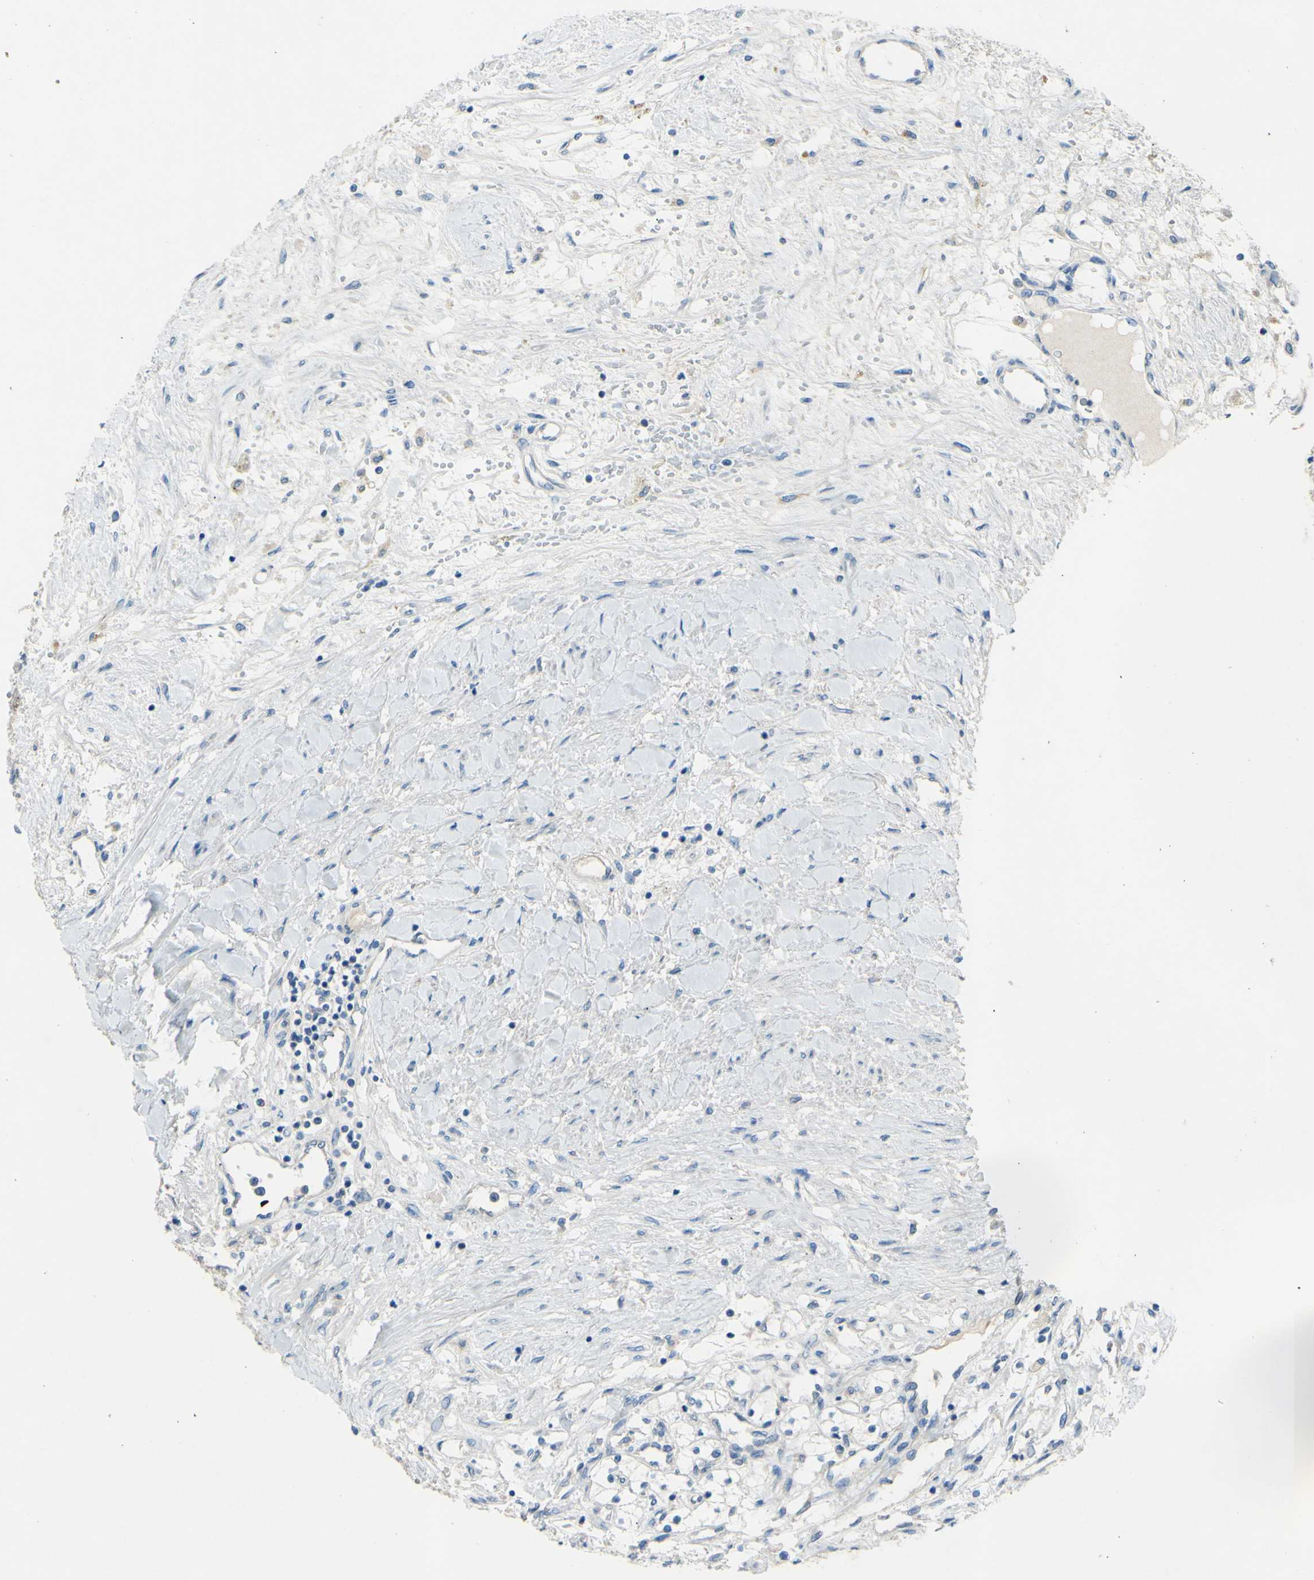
{"staining": {"intensity": "negative", "quantity": "none", "location": "none"}, "tissue": "renal cancer", "cell_type": "Tumor cells", "image_type": "cancer", "snomed": [{"axis": "morphology", "description": "Adenocarcinoma, NOS"}, {"axis": "topography", "description": "Kidney"}], "caption": "A histopathology image of renal adenocarcinoma stained for a protein reveals no brown staining in tumor cells.", "gene": "CDH10", "patient": {"sex": "male", "age": 68}}